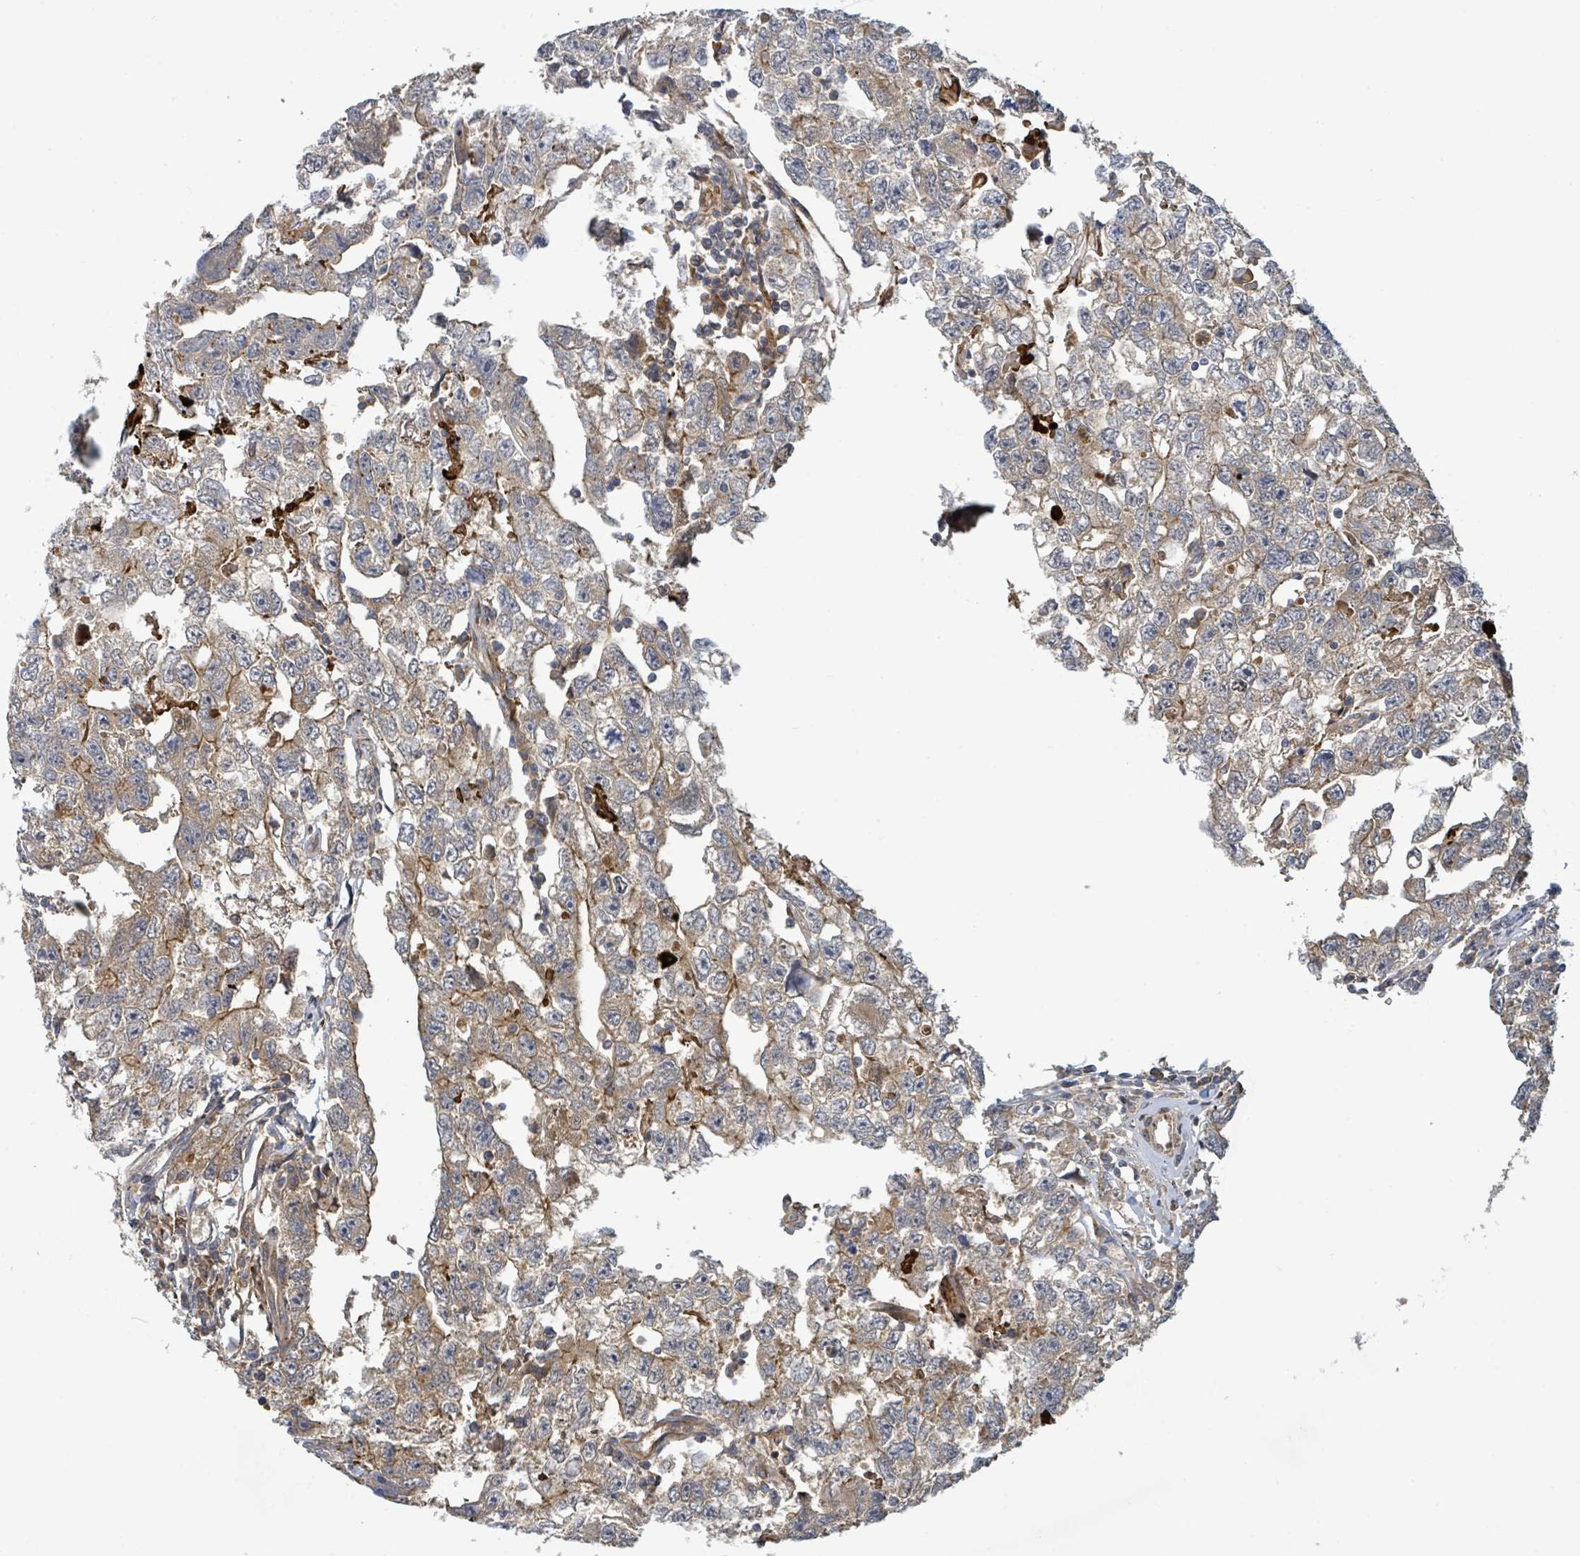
{"staining": {"intensity": "moderate", "quantity": "25%-75%", "location": "cytoplasmic/membranous"}, "tissue": "testis cancer", "cell_type": "Tumor cells", "image_type": "cancer", "snomed": [{"axis": "morphology", "description": "Carcinoma, Embryonal, NOS"}, {"axis": "topography", "description": "Testis"}], "caption": "Protein analysis of testis cancer (embryonal carcinoma) tissue reveals moderate cytoplasmic/membranous staining in approximately 25%-75% of tumor cells.", "gene": "STARD4", "patient": {"sex": "male", "age": 22}}